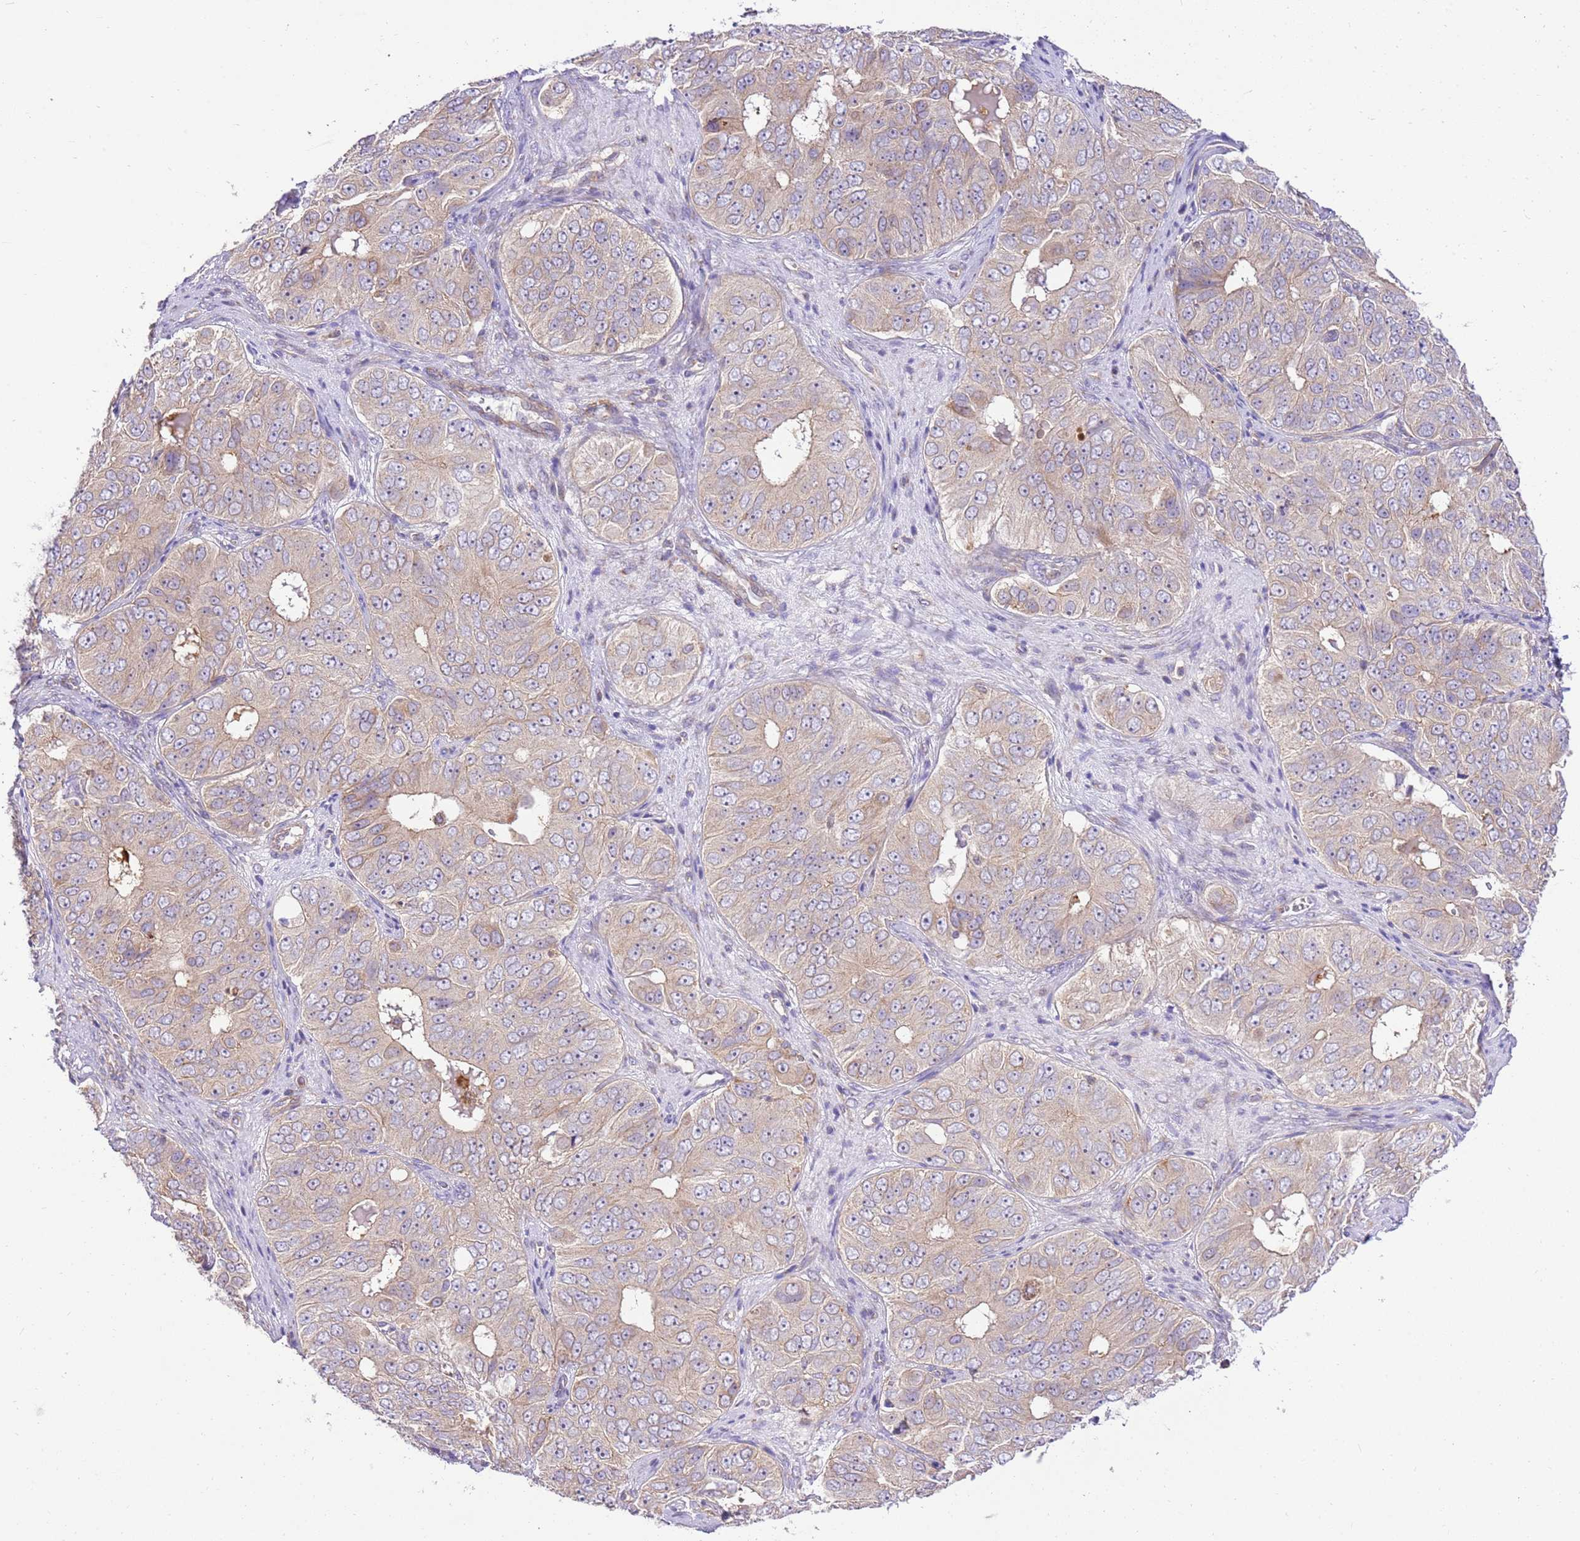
{"staining": {"intensity": "weak", "quantity": "<25%", "location": "cytoplasmic/membranous"}, "tissue": "ovarian cancer", "cell_type": "Tumor cells", "image_type": "cancer", "snomed": [{"axis": "morphology", "description": "Carcinoma, endometroid"}, {"axis": "topography", "description": "Ovary"}], "caption": "Tumor cells show no significant expression in ovarian endometroid carcinoma. (Brightfield microscopy of DAB immunohistochemistry at high magnification).", "gene": "SPATA2L", "patient": {"sex": "female", "age": 51}}